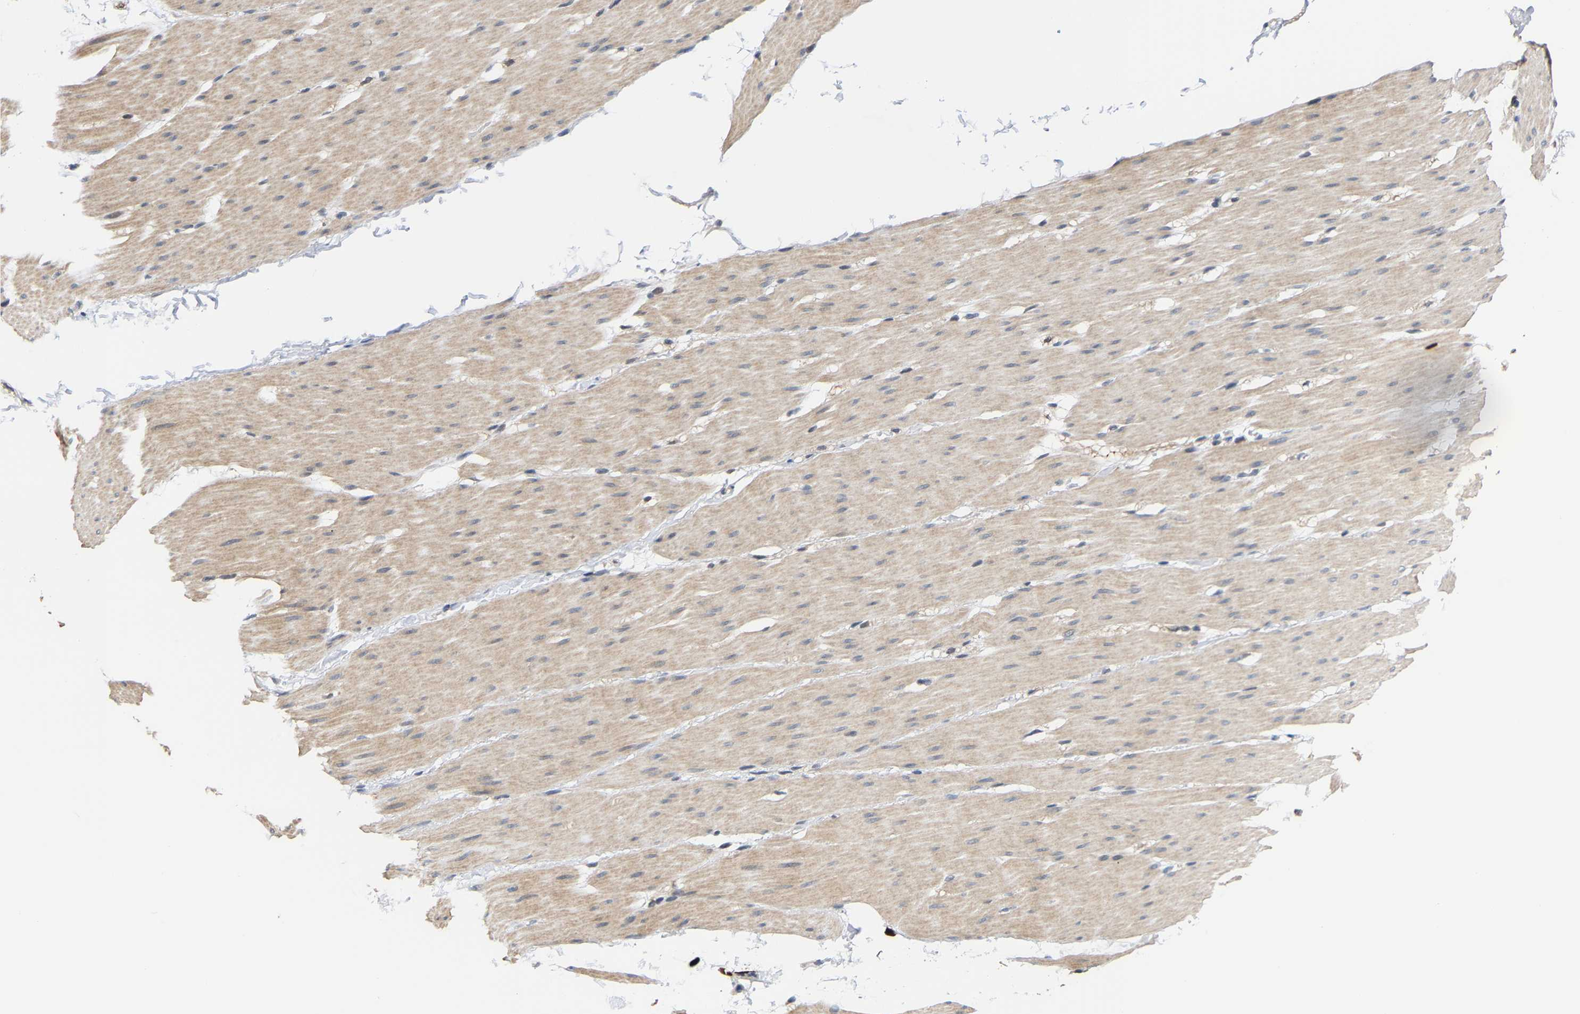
{"staining": {"intensity": "weak", "quantity": "25%-75%", "location": "cytoplasmic/membranous"}, "tissue": "smooth muscle", "cell_type": "Smooth muscle cells", "image_type": "normal", "snomed": [{"axis": "morphology", "description": "Normal tissue, NOS"}, {"axis": "topography", "description": "Smooth muscle"}, {"axis": "topography", "description": "Colon"}], "caption": "Protein staining reveals weak cytoplasmic/membranous expression in about 25%-75% of smooth muscle cells in benign smooth muscle. Using DAB (brown) and hematoxylin (blue) stains, captured at high magnification using brightfield microscopy.", "gene": "TDRD7", "patient": {"sex": "male", "age": 67}}